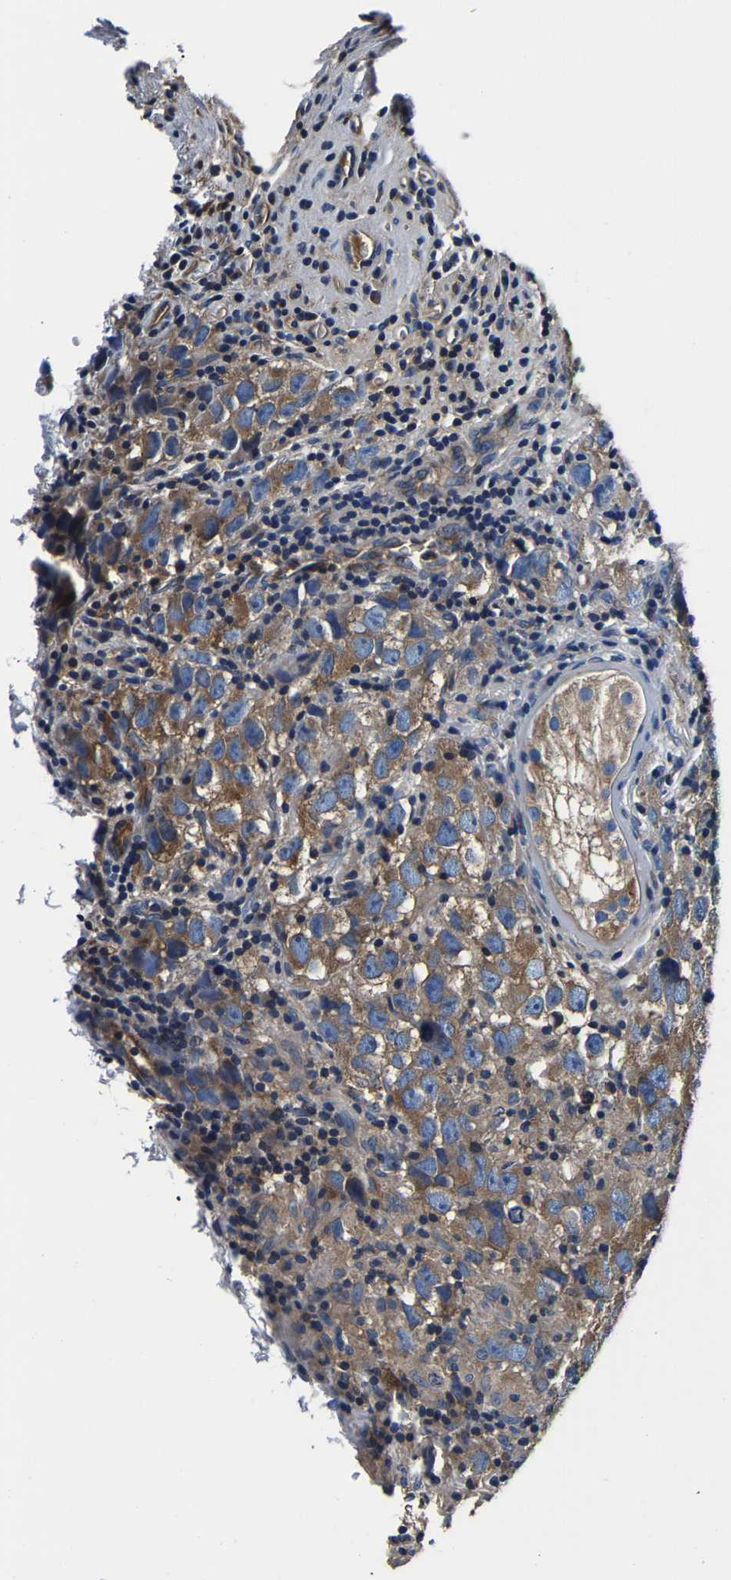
{"staining": {"intensity": "moderate", "quantity": ">75%", "location": "cytoplasmic/membranous"}, "tissue": "testis cancer", "cell_type": "Tumor cells", "image_type": "cancer", "snomed": [{"axis": "morphology", "description": "Carcinoma, Embryonal, NOS"}, {"axis": "topography", "description": "Testis"}], "caption": "The photomicrograph reveals a brown stain indicating the presence of a protein in the cytoplasmic/membranous of tumor cells in embryonal carcinoma (testis).", "gene": "SH3GLB1", "patient": {"sex": "male", "age": 21}}